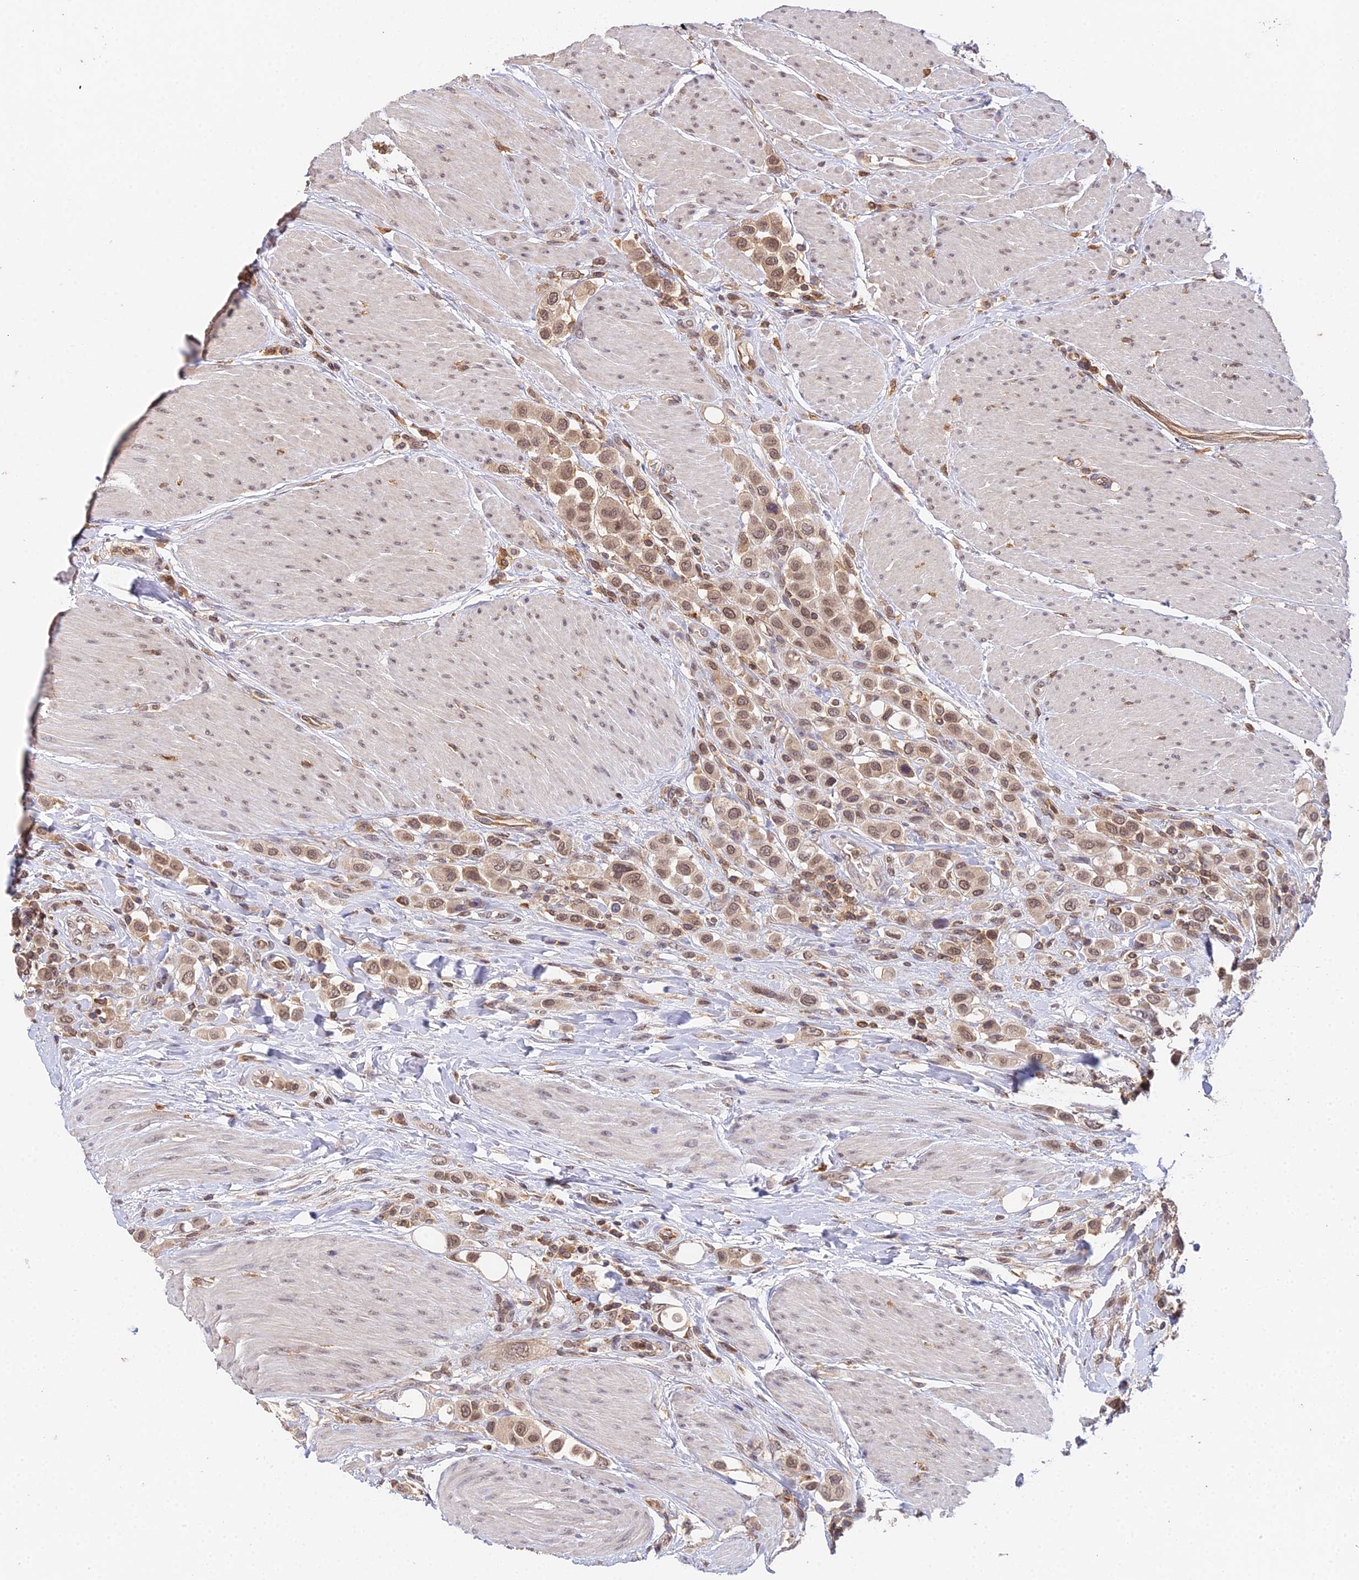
{"staining": {"intensity": "moderate", "quantity": ">75%", "location": "nuclear"}, "tissue": "urothelial cancer", "cell_type": "Tumor cells", "image_type": "cancer", "snomed": [{"axis": "morphology", "description": "Urothelial carcinoma, High grade"}, {"axis": "topography", "description": "Urinary bladder"}], "caption": "An image of urothelial carcinoma (high-grade) stained for a protein demonstrates moderate nuclear brown staining in tumor cells.", "gene": "TPRX1", "patient": {"sex": "male", "age": 50}}